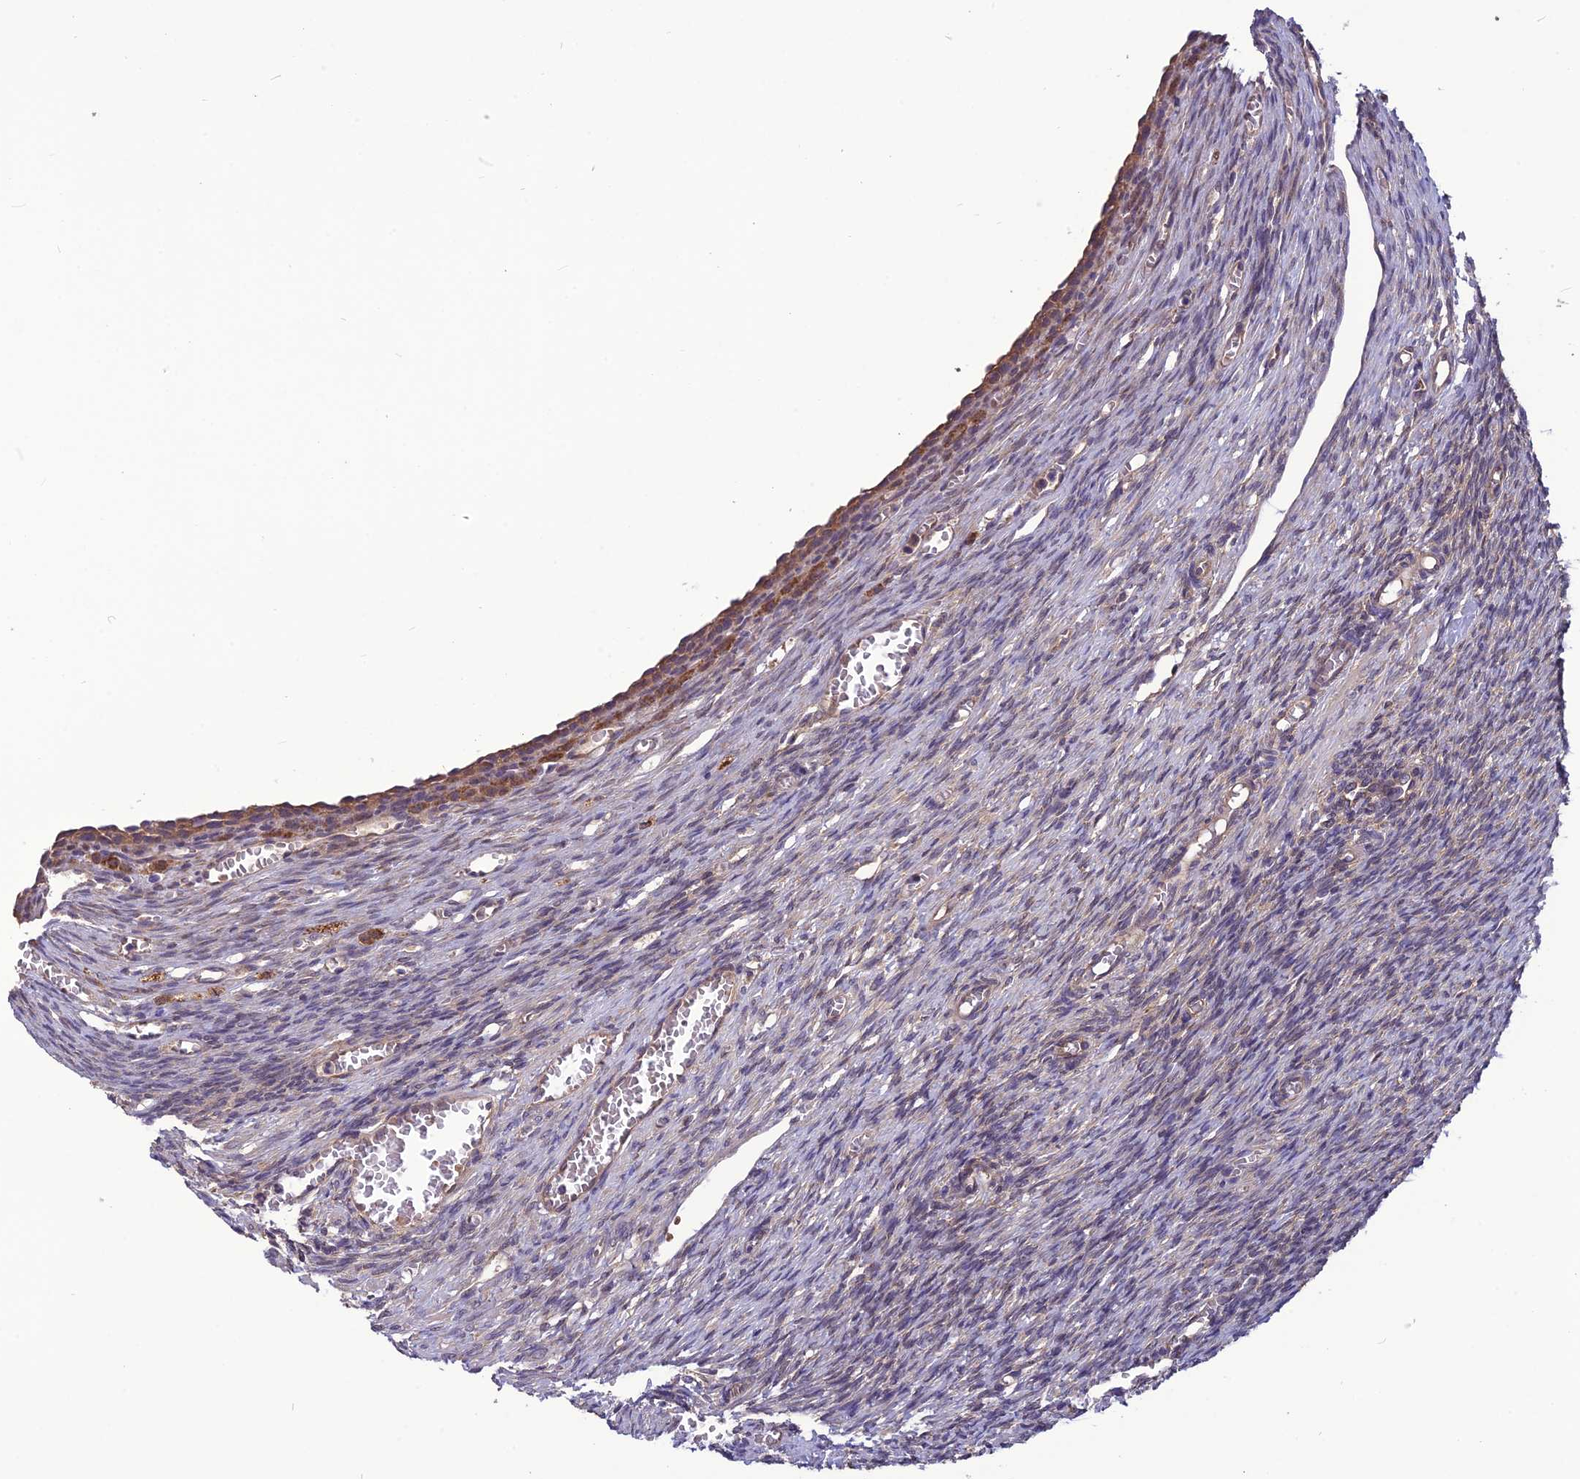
{"staining": {"intensity": "weak", "quantity": "<25%", "location": "cytoplasmic/membranous"}, "tissue": "ovary", "cell_type": "Ovarian stroma cells", "image_type": "normal", "snomed": [{"axis": "morphology", "description": "Normal tissue, NOS"}, {"axis": "topography", "description": "Ovary"}], "caption": "Ovarian stroma cells are negative for protein expression in normal human ovary. The staining is performed using DAB (3,3'-diaminobenzidine) brown chromogen with nuclei counter-stained in using hematoxylin.", "gene": "PSMF1", "patient": {"sex": "female", "age": 27}}